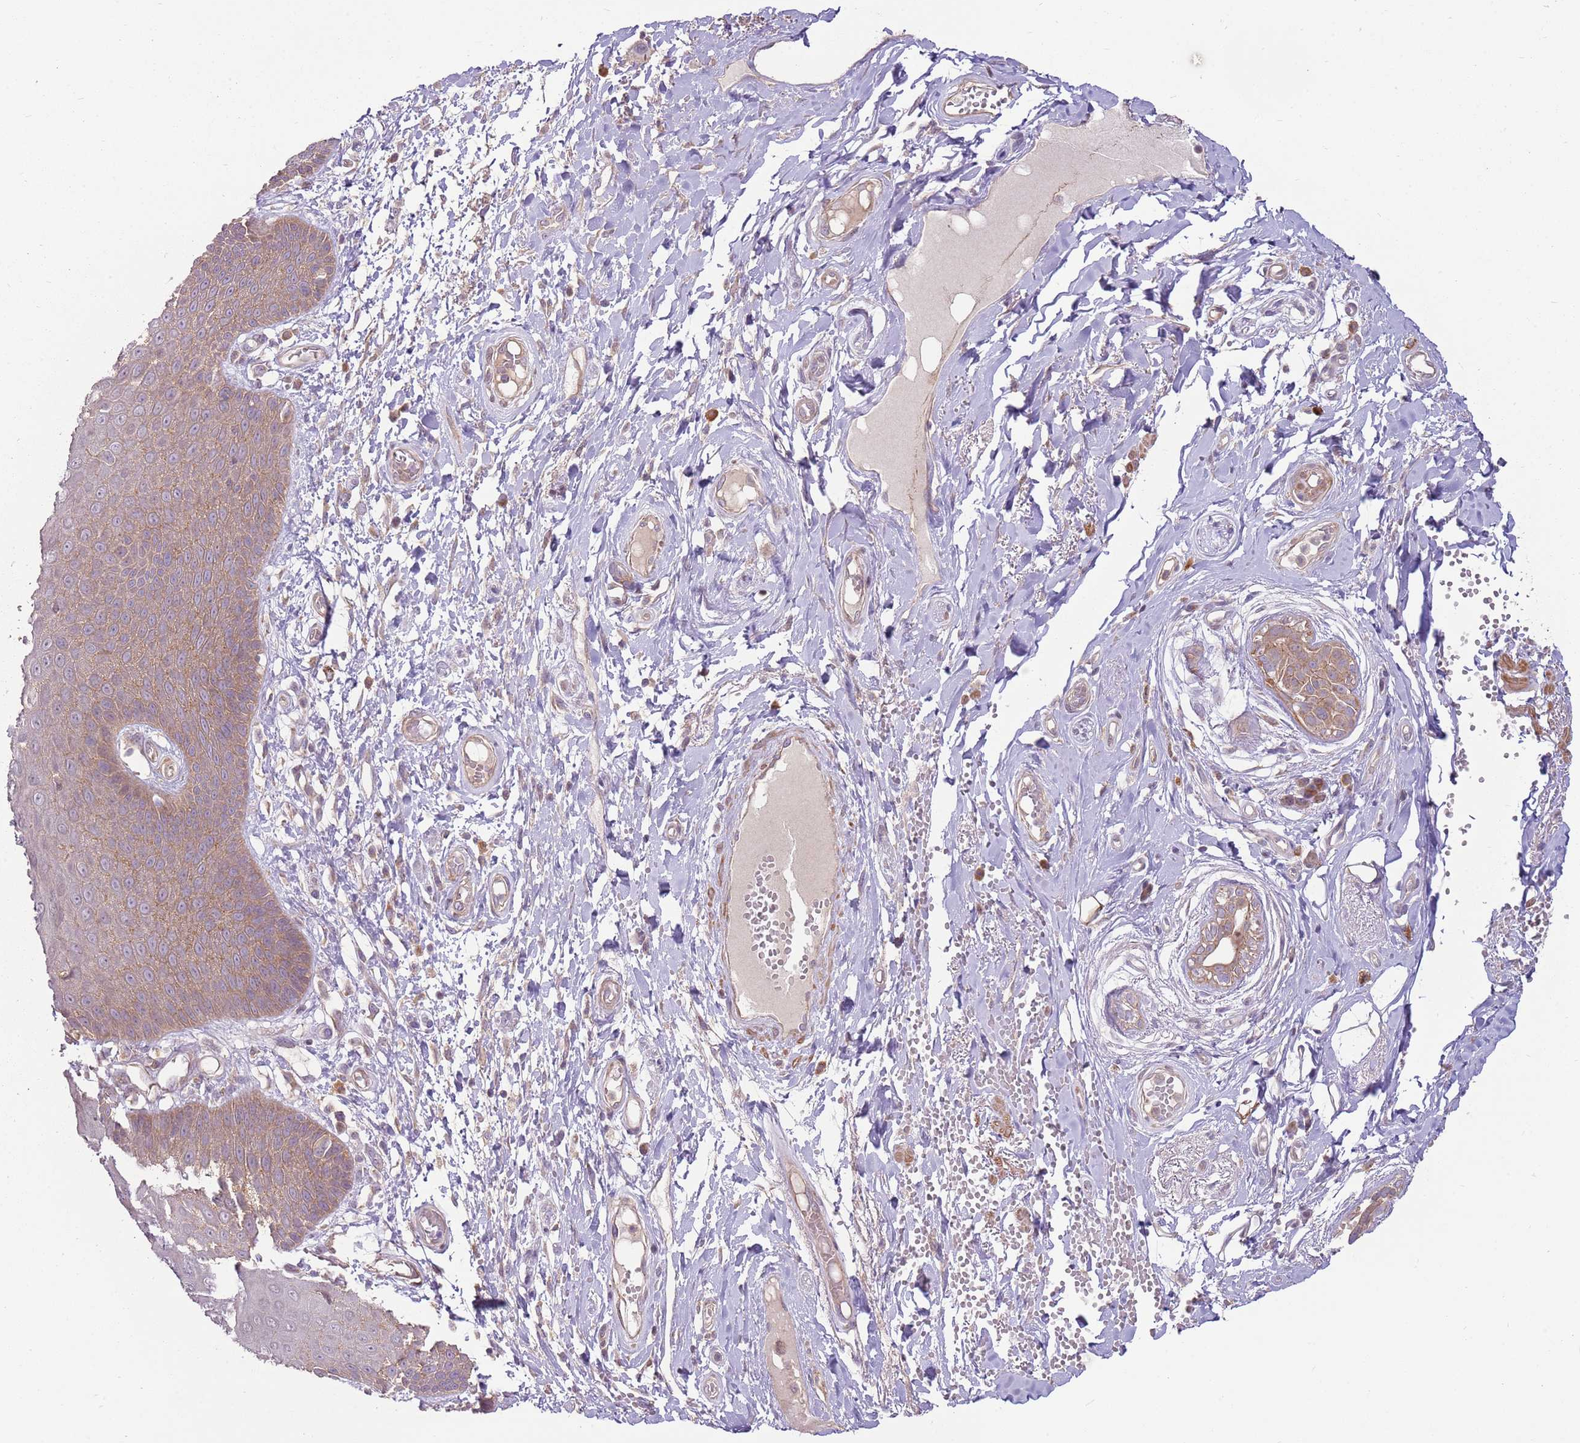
{"staining": {"intensity": "moderate", "quantity": ">75%", "location": "cytoplasmic/membranous"}, "tissue": "skin", "cell_type": "Epidermal cells", "image_type": "normal", "snomed": [{"axis": "morphology", "description": "Normal tissue, NOS"}, {"axis": "topography", "description": "Anal"}], "caption": "A histopathology image of skin stained for a protein reveals moderate cytoplasmic/membranous brown staining in epidermal cells. (brown staining indicates protein expression, while blue staining denotes nuclei).", "gene": "SPATA31D1", "patient": {"sex": "male", "age": 78}}